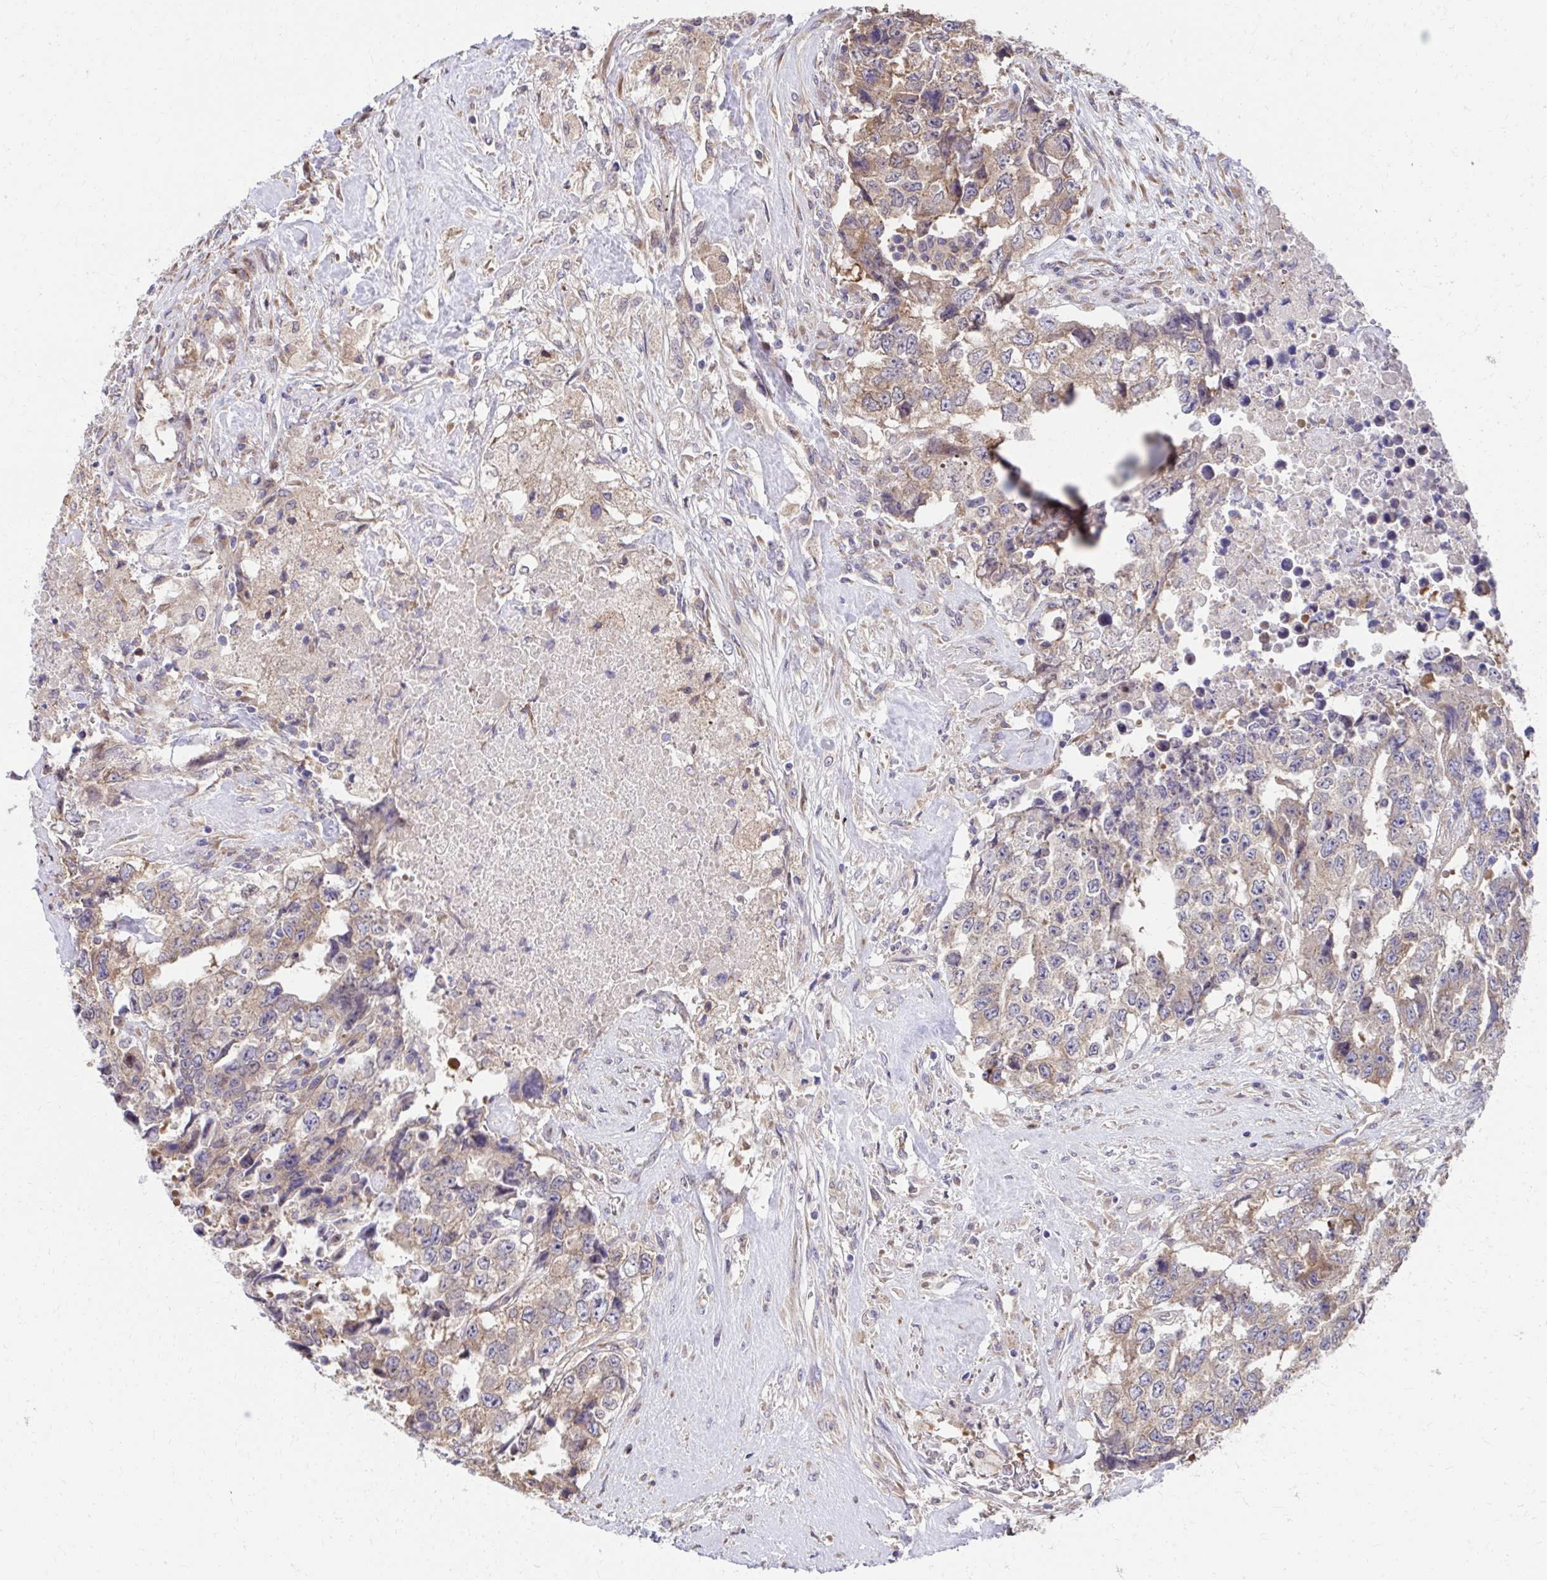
{"staining": {"intensity": "moderate", "quantity": "25%-75%", "location": "cytoplasmic/membranous"}, "tissue": "testis cancer", "cell_type": "Tumor cells", "image_type": "cancer", "snomed": [{"axis": "morphology", "description": "Carcinoma, Embryonal, NOS"}, {"axis": "topography", "description": "Testis"}], "caption": "Immunohistochemistry image of testis cancer (embryonal carcinoma) stained for a protein (brown), which shows medium levels of moderate cytoplasmic/membranous staining in about 25%-75% of tumor cells.", "gene": "ZNF778", "patient": {"sex": "male", "age": 24}}